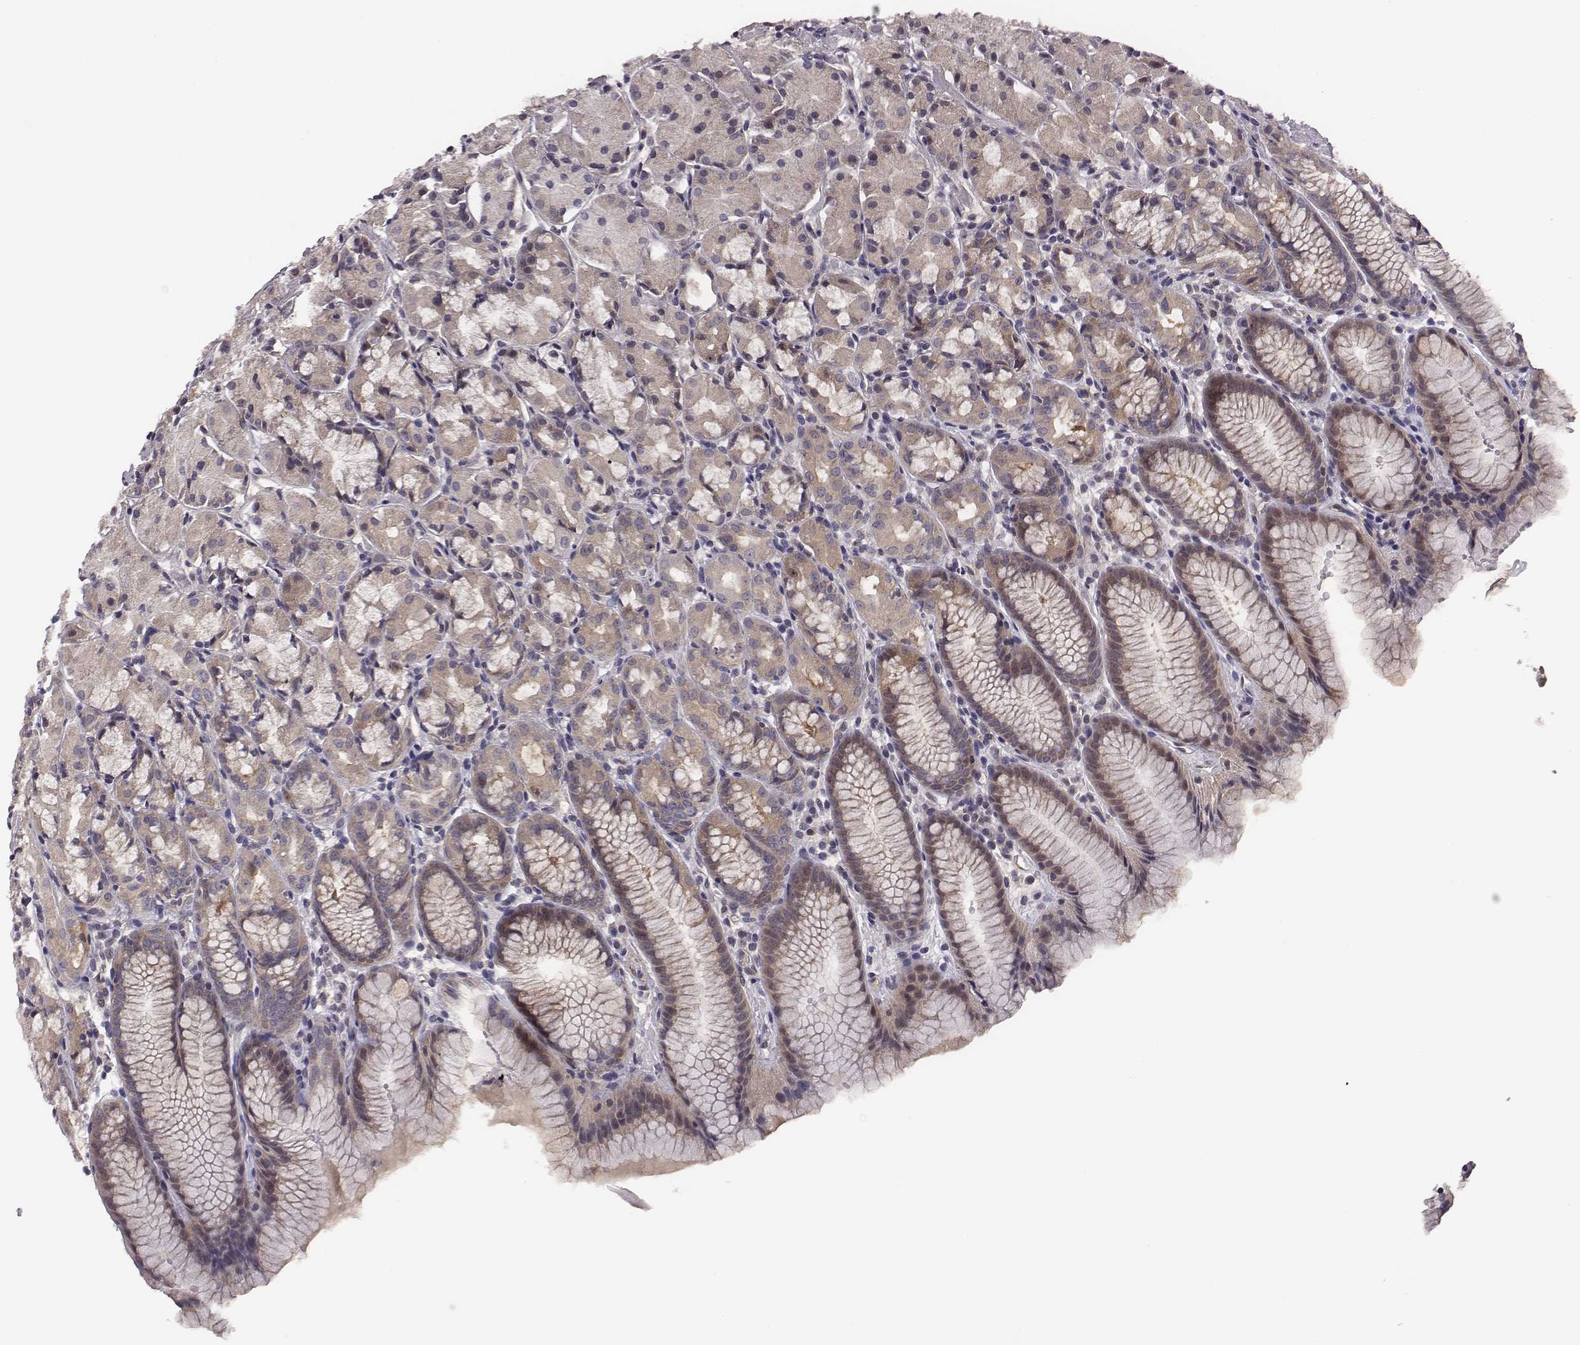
{"staining": {"intensity": "moderate", "quantity": ">75%", "location": "cytoplasmic/membranous"}, "tissue": "stomach", "cell_type": "Glandular cells", "image_type": "normal", "snomed": [{"axis": "morphology", "description": "Normal tissue, NOS"}, {"axis": "topography", "description": "Stomach, upper"}], "caption": "The image exhibits immunohistochemical staining of normal stomach. There is moderate cytoplasmic/membranous staining is identified in approximately >75% of glandular cells. (Stains: DAB (3,3'-diaminobenzidine) in brown, nuclei in blue, Microscopy: brightfield microscopy at high magnification).", "gene": "SMURF2", "patient": {"sex": "male", "age": 47}}